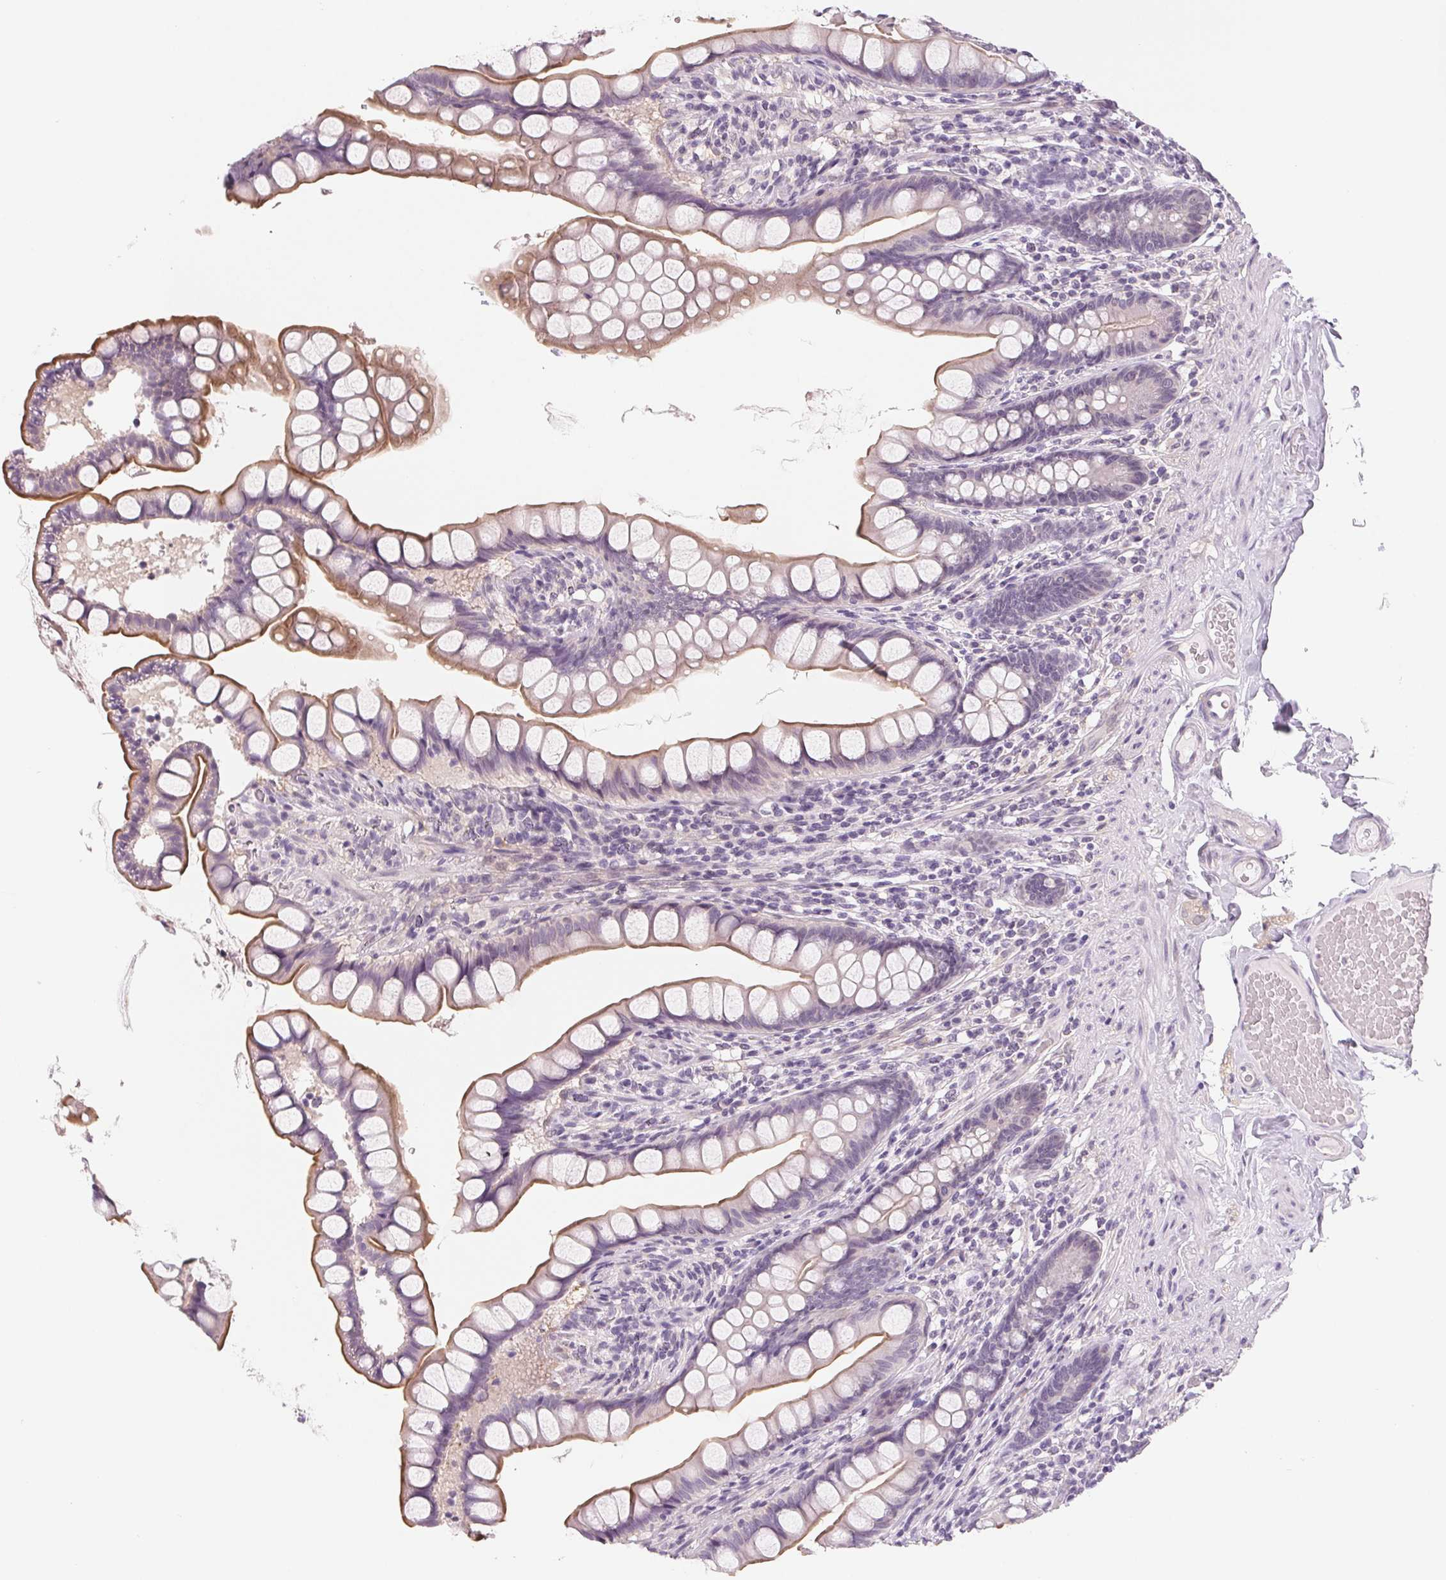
{"staining": {"intensity": "weak", "quantity": "25%-75%", "location": "cytoplasmic/membranous"}, "tissue": "small intestine", "cell_type": "Glandular cells", "image_type": "normal", "snomed": [{"axis": "morphology", "description": "Normal tissue, NOS"}, {"axis": "topography", "description": "Small intestine"}], "caption": "Immunohistochemistry (IHC) micrograph of normal small intestine stained for a protein (brown), which demonstrates low levels of weak cytoplasmic/membranous expression in about 25%-75% of glandular cells.", "gene": "CFC1B", "patient": {"sex": "male", "age": 70}}